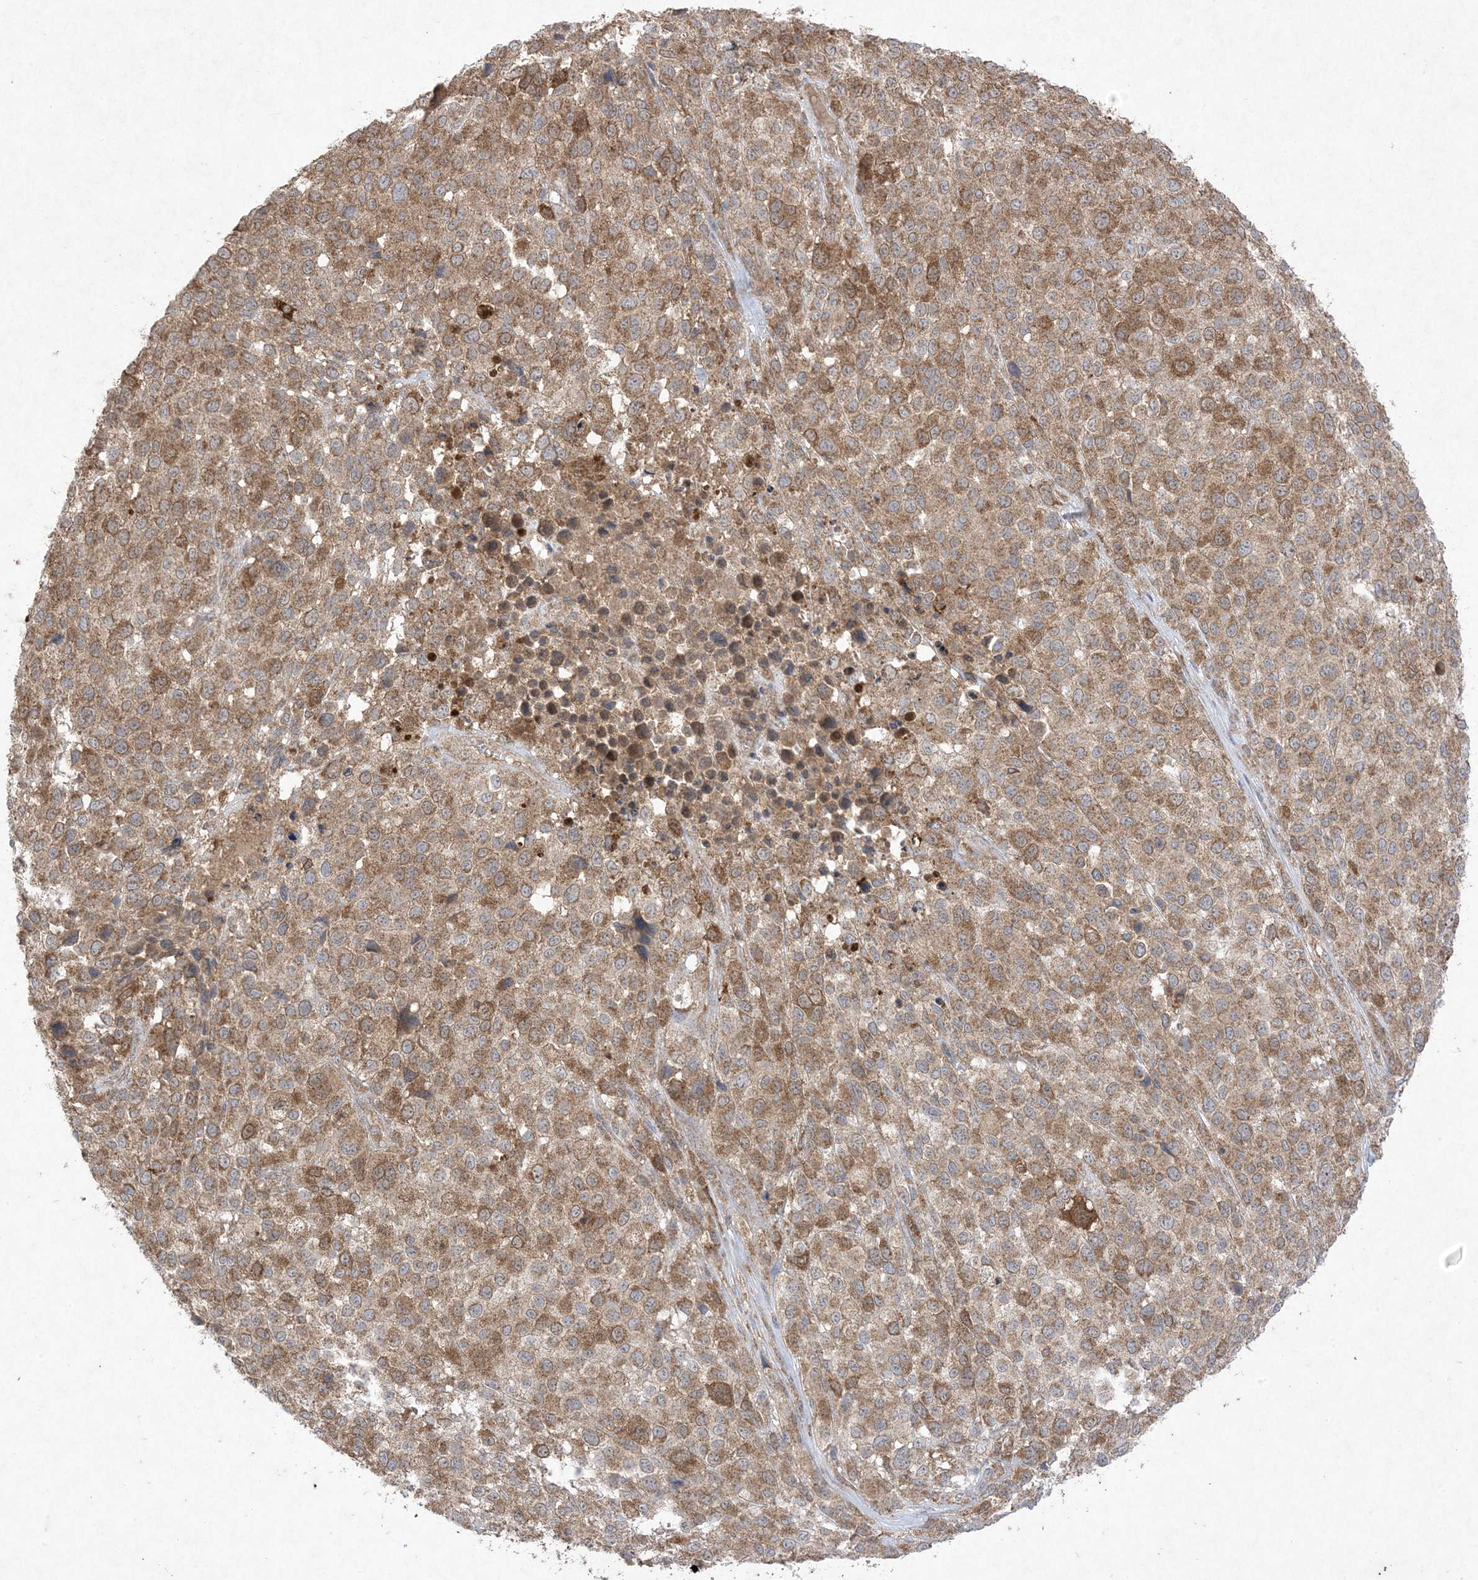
{"staining": {"intensity": "moderate", "quantity": ">75%", "location": "cytoplasmic/membranous"}, "tissue": "melanoma", "cell_type": "Tumor cells", "image_type": "cancer", "snomed": [{"axis": "morphology", "description": "Malignant melanoma, NOS"}, {"axis": "topography", "description": "Skin of trunk"}], "caption": "DAB immunohistochemical staining of malignant melanoma shows moderate cytoplasmic/membranous protein expression in about >75% of tumor cells.", "gene": "UBE2C", "patient": {"sex": "male", "age": 71}}